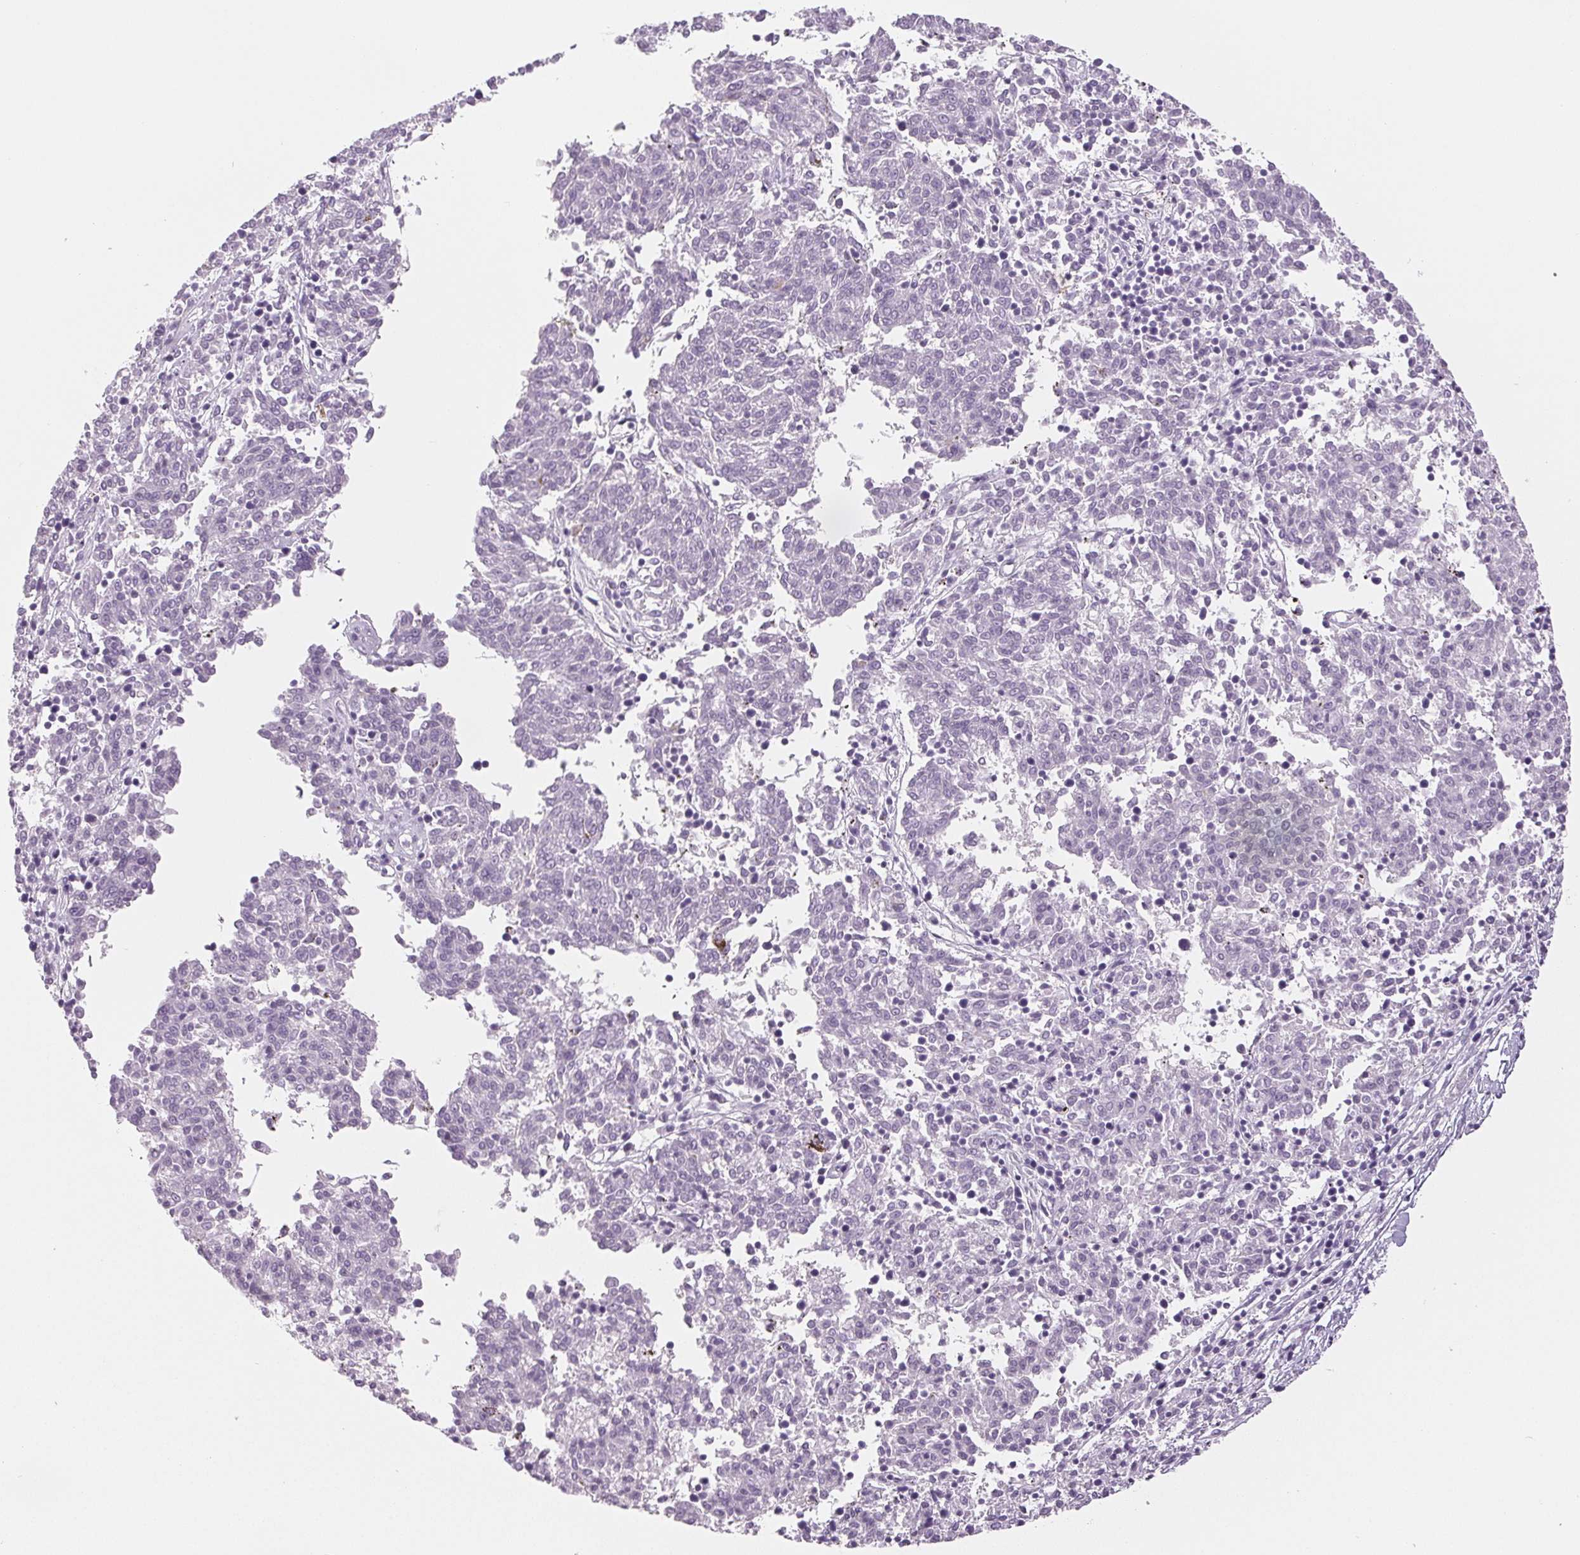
{"staining": {"intensity": "negative", "quantity": "none", "location": "none"}, "tissue": "melanoma", "cell_type": "Tumor cells", "image_type": "cancer", "snomed": [{"axis": "morphology", "description": "Malignant melanoma, NOS"}, {"axis": "topography", "description": "Skin"}], "caption": "Melanoma stained for a protein using IHC shows no expression tumor cells.", "gene": "DNAJC6", "patient": {"sex": "female", "age": 72}}